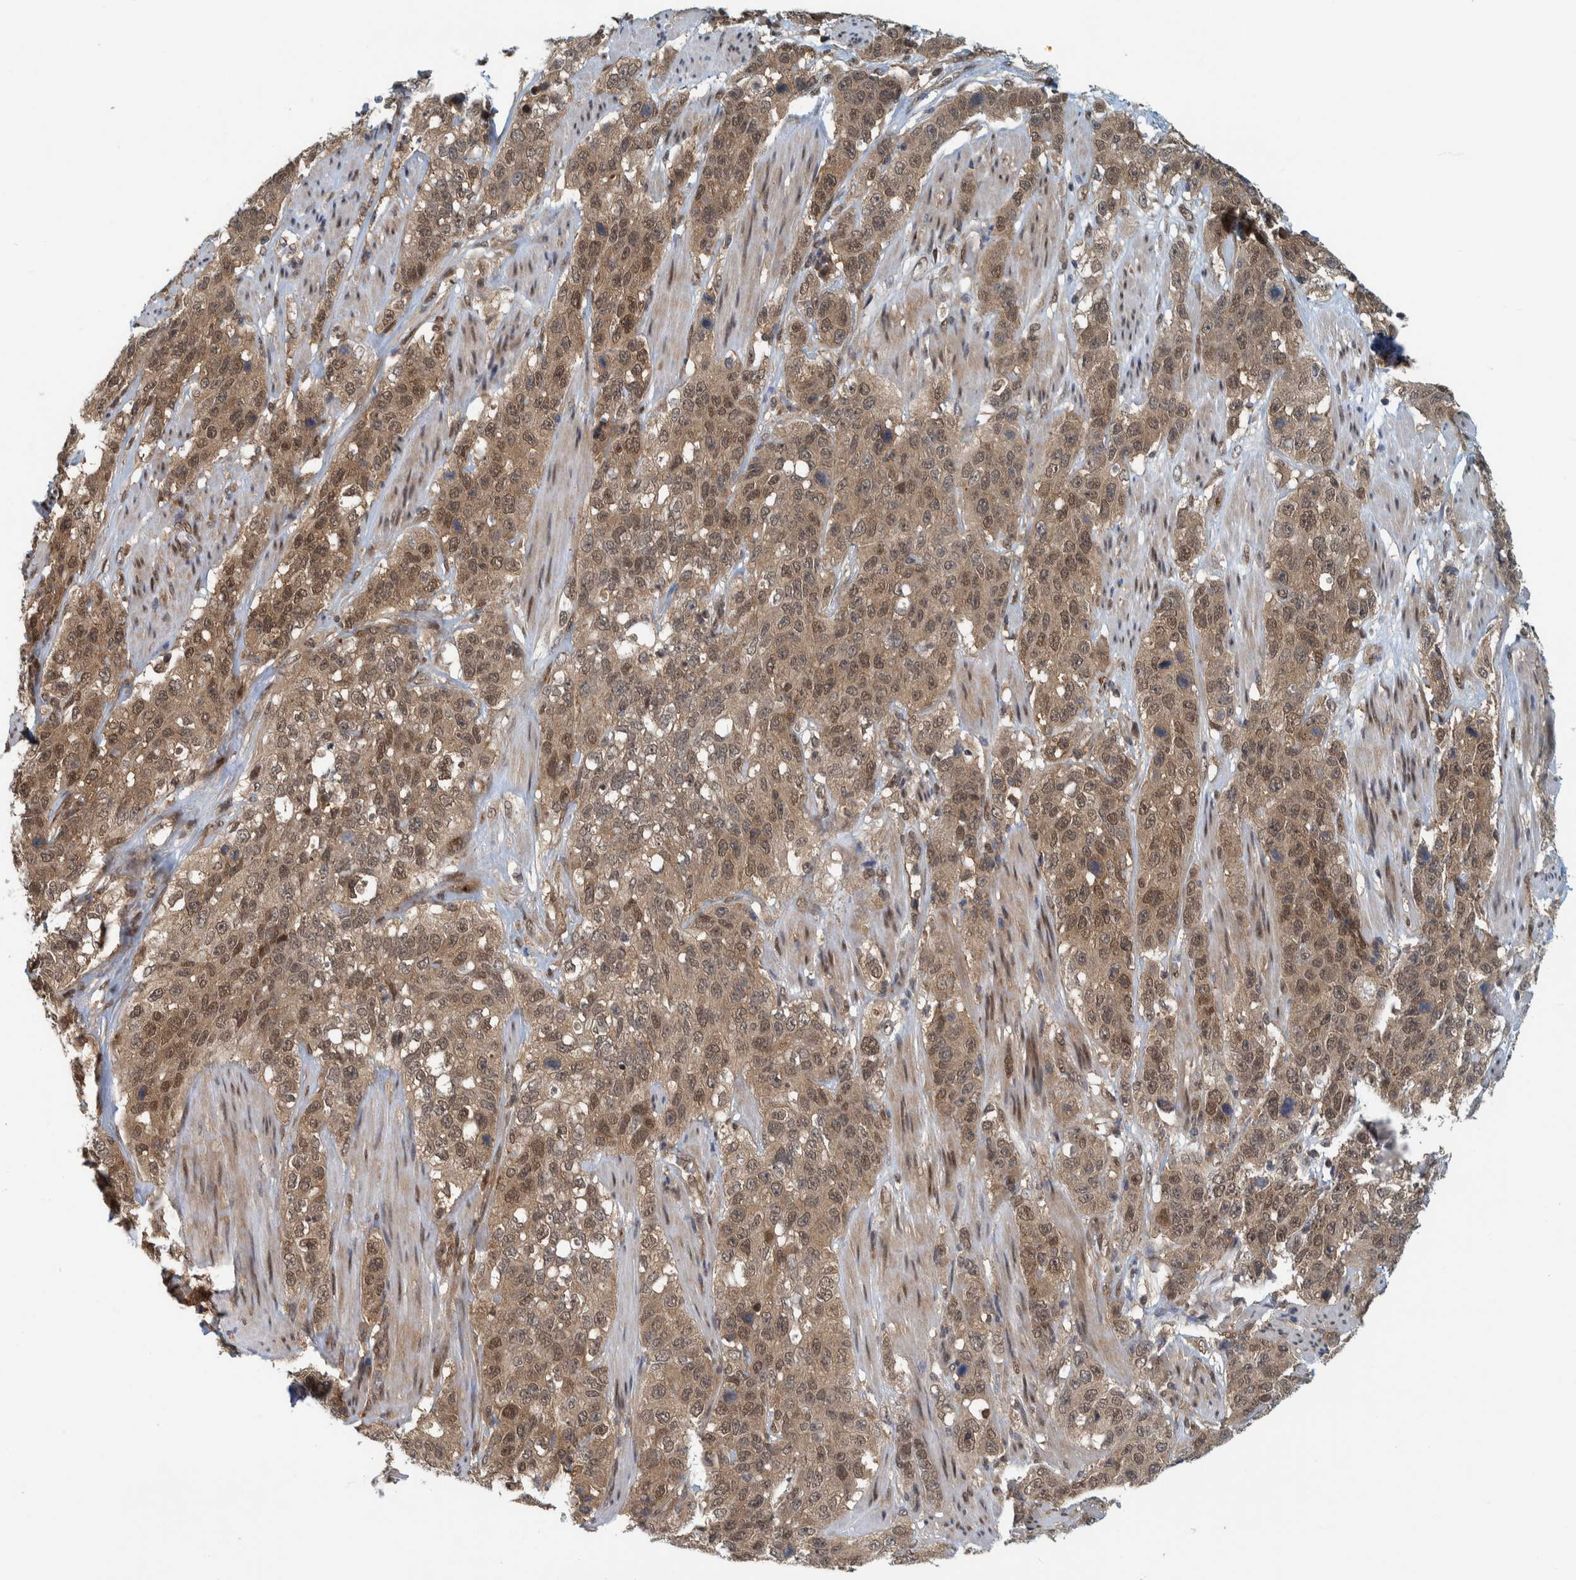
{"staining": {"intensity": "moderate", "quantity": ">75%", "location": "cytoplasmic/membranous,nuclear"}, "tissue": "stomach cancer", "cell_type": "Tumor cells", "image_type": "cancer", "snomed": [{"axis": "morphology", "description": "Adenocarcinoma, NOS"}, {"axis": "topography", "description": "Stomach"}], "caption": "Immunohistochemistry (DAB) staining of adenocarcinoma (stomach) demonstrates moderate cytoplasmic/membranous and nuclear protein expression in about >75% of tumor cells. (Stains: DAB in brown, nuclei in blue, Microscopy: brightfield microscopy at high magnification).", "gene": "COPS3", "patient": {"sex": "male", "age": 48}}